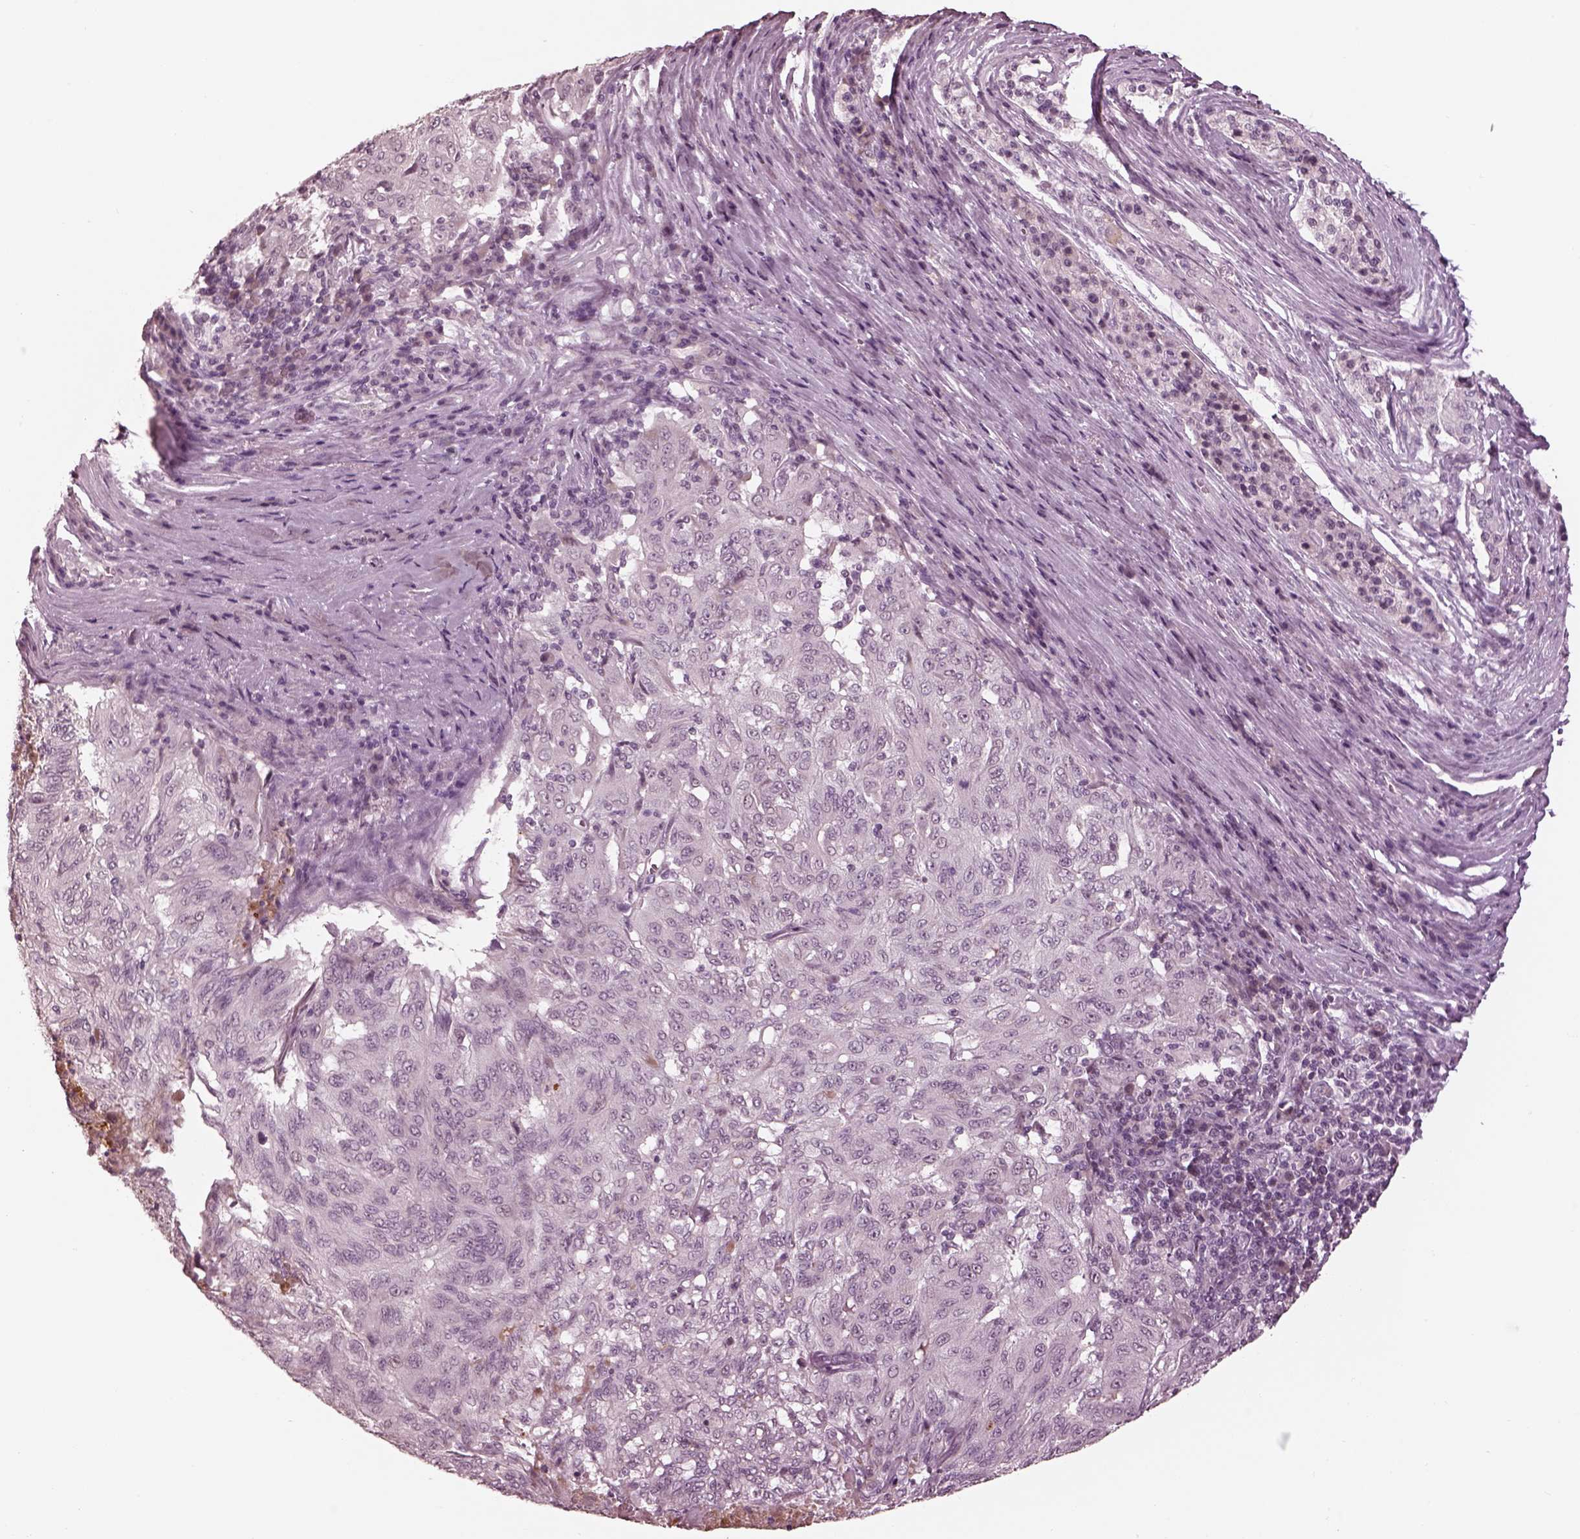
{"staining": {"intensity": "negative", "quantity": "none", "location": "none"}, "tissue": "pancreatic cancer", "cell_type": "Tumor cells", "image_type": "cancer", "snomed": [{"axis": "morphology", "description": "Adenocarcinoma, NOS"}, {"axis": "topography", "description": "Pancreas"}], "caption": "Immunohistochemical staining of pancreatic adenocarcinoma exhibits no significant positivity in tumor cells. (IHC, brightfield microscopy, high magnification).", "gene": "KCNA2", "patient": {"sex": "male", "age": 63}}